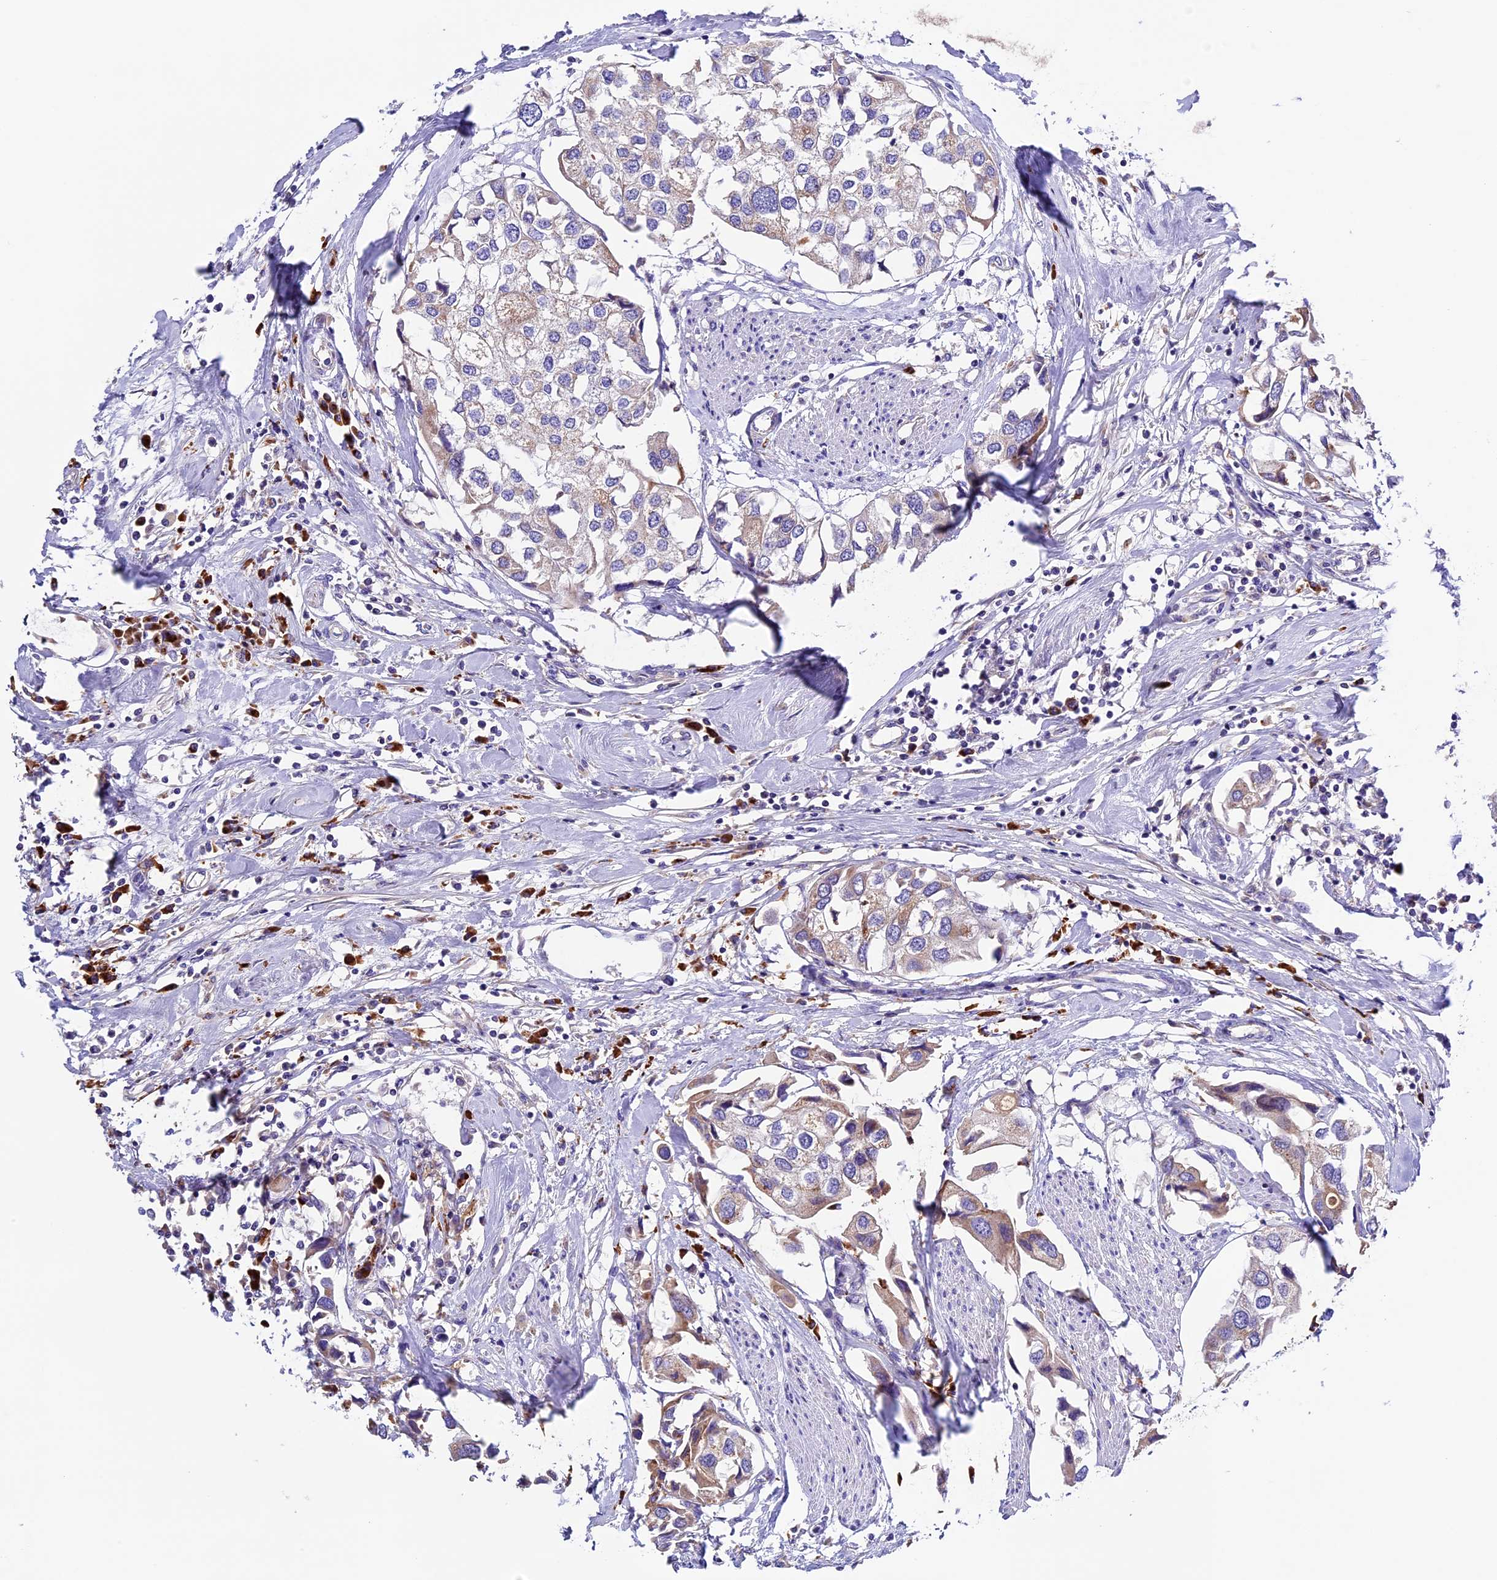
{"staining": {"intensity": "weak", "quantity": "25%-75%", "location": "cytoplasmic/membranous"}, "tissue": "urothelial cancer", "cell_type": "Tumor cells", "image_type": "cancer", "snomed": [{"axis": "morphology", "description": "Urothelial carcinoma, High grade"}, {"axis": "topography", "description": "Urinary bladder"}], "caption": "The photomicrograph shows immunohistochemical staining of urothelial carcinoma (high-grade). There is weak cytoplasmic/membranous staining is seen in about 25%-75% of tumor cells.", "gene": "METTL22", "patient": {"sex": "male", "age": 64}}